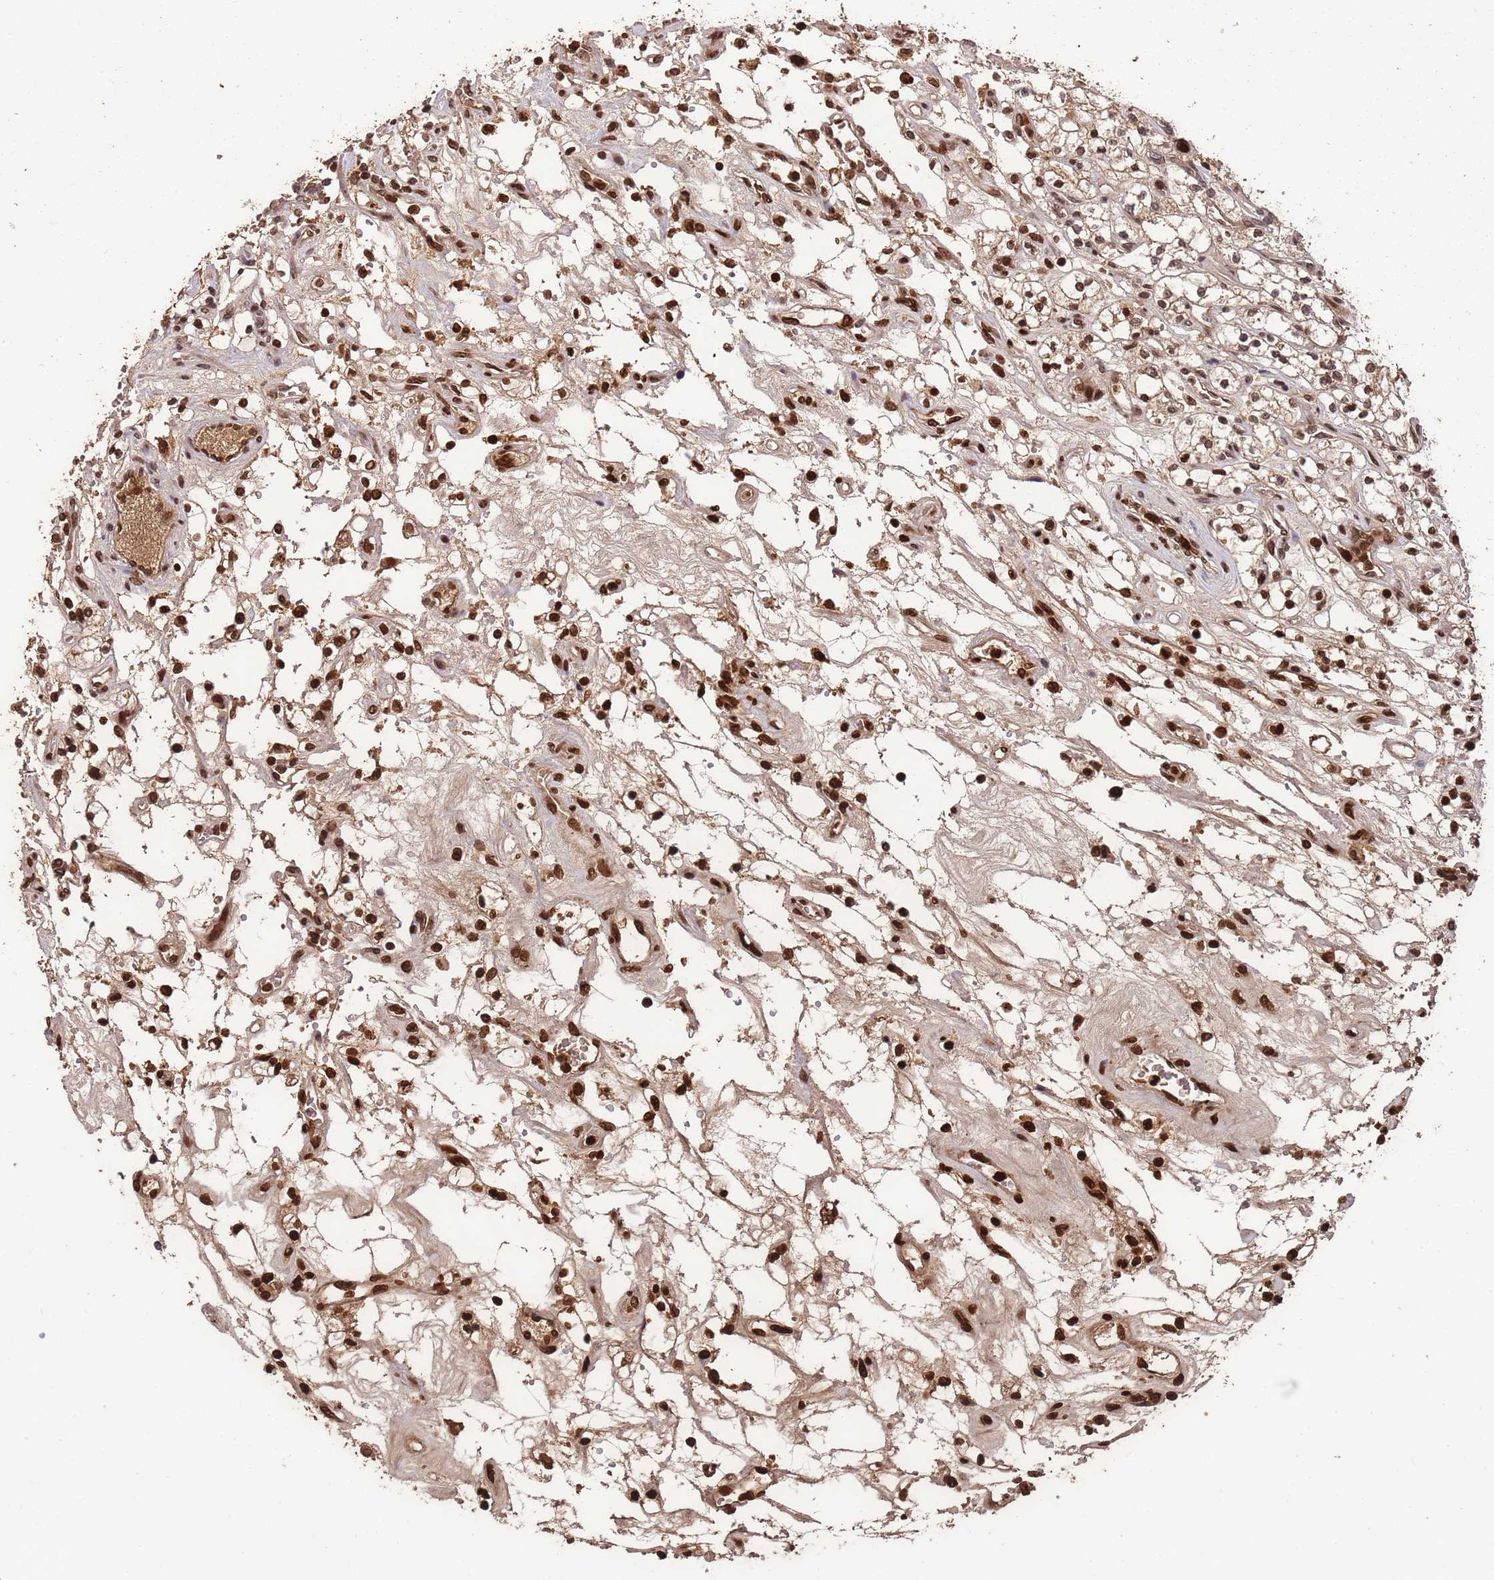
{"staining": {"intensity": "moderate", "quantity": "25%-75%", "location": "cytoplasmic/membranous,nuclear"}, "tissue": "renal cancer", "cell_type": "Tumor cells", "image_type": "cancer", "snomed": [{"axis": "morphology", "description": "Adenocarcinoma, NOS"}, {"axis": "topography", "description": "Kidney"}], "caption": "Renal adenocarcinoma stained with IHC shows moderate cytoplasmic/membranous and nuclear staining in about 25%-75% of tumor cells. (DAB = brown stain, brightfield microscopy at high magnification).", "gene": "CCDC184", "patient": {"sex": "female", "age": 69}}